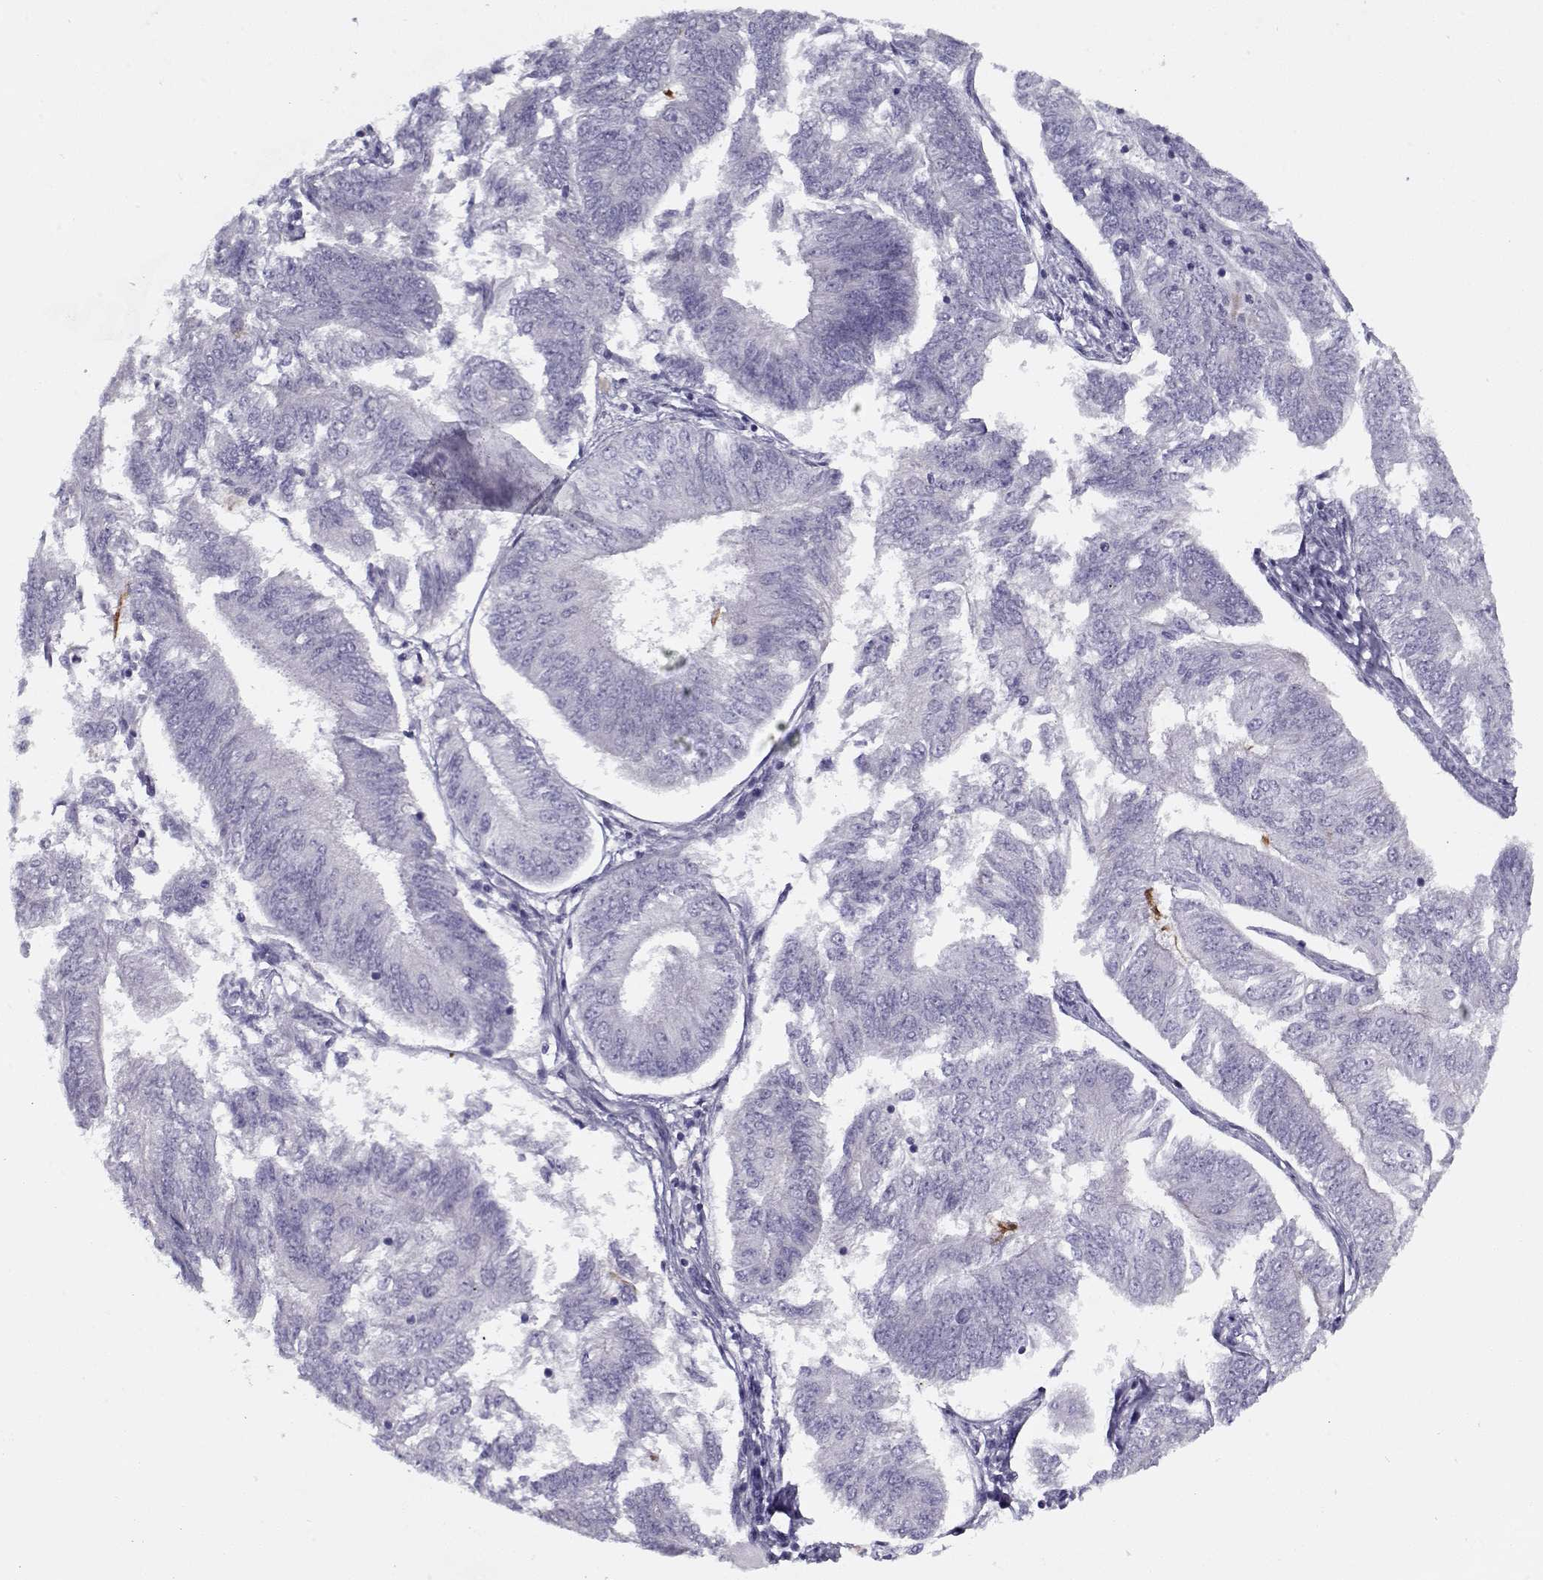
{"staining": {"intensity": "negative", "quantity": "none", "location": "none"}, "tissue": "endometrial cancer", "cell_type": "Tumor cells", "image_type": "cancer", "snomed": [{"axis": "morphology", "description": "Adenocarcinoma, NOS"}, {"axis": "topography", "description": "Endometrium"}], "caption": "High power microscopy photomicrograph of an immunohistochemistry histopathology image of endometrial adenocarcinoma, revealing no significant expression in tumor cells.", "gene": "PP2D1", "patient": {"sex": "female", "age": 58}}